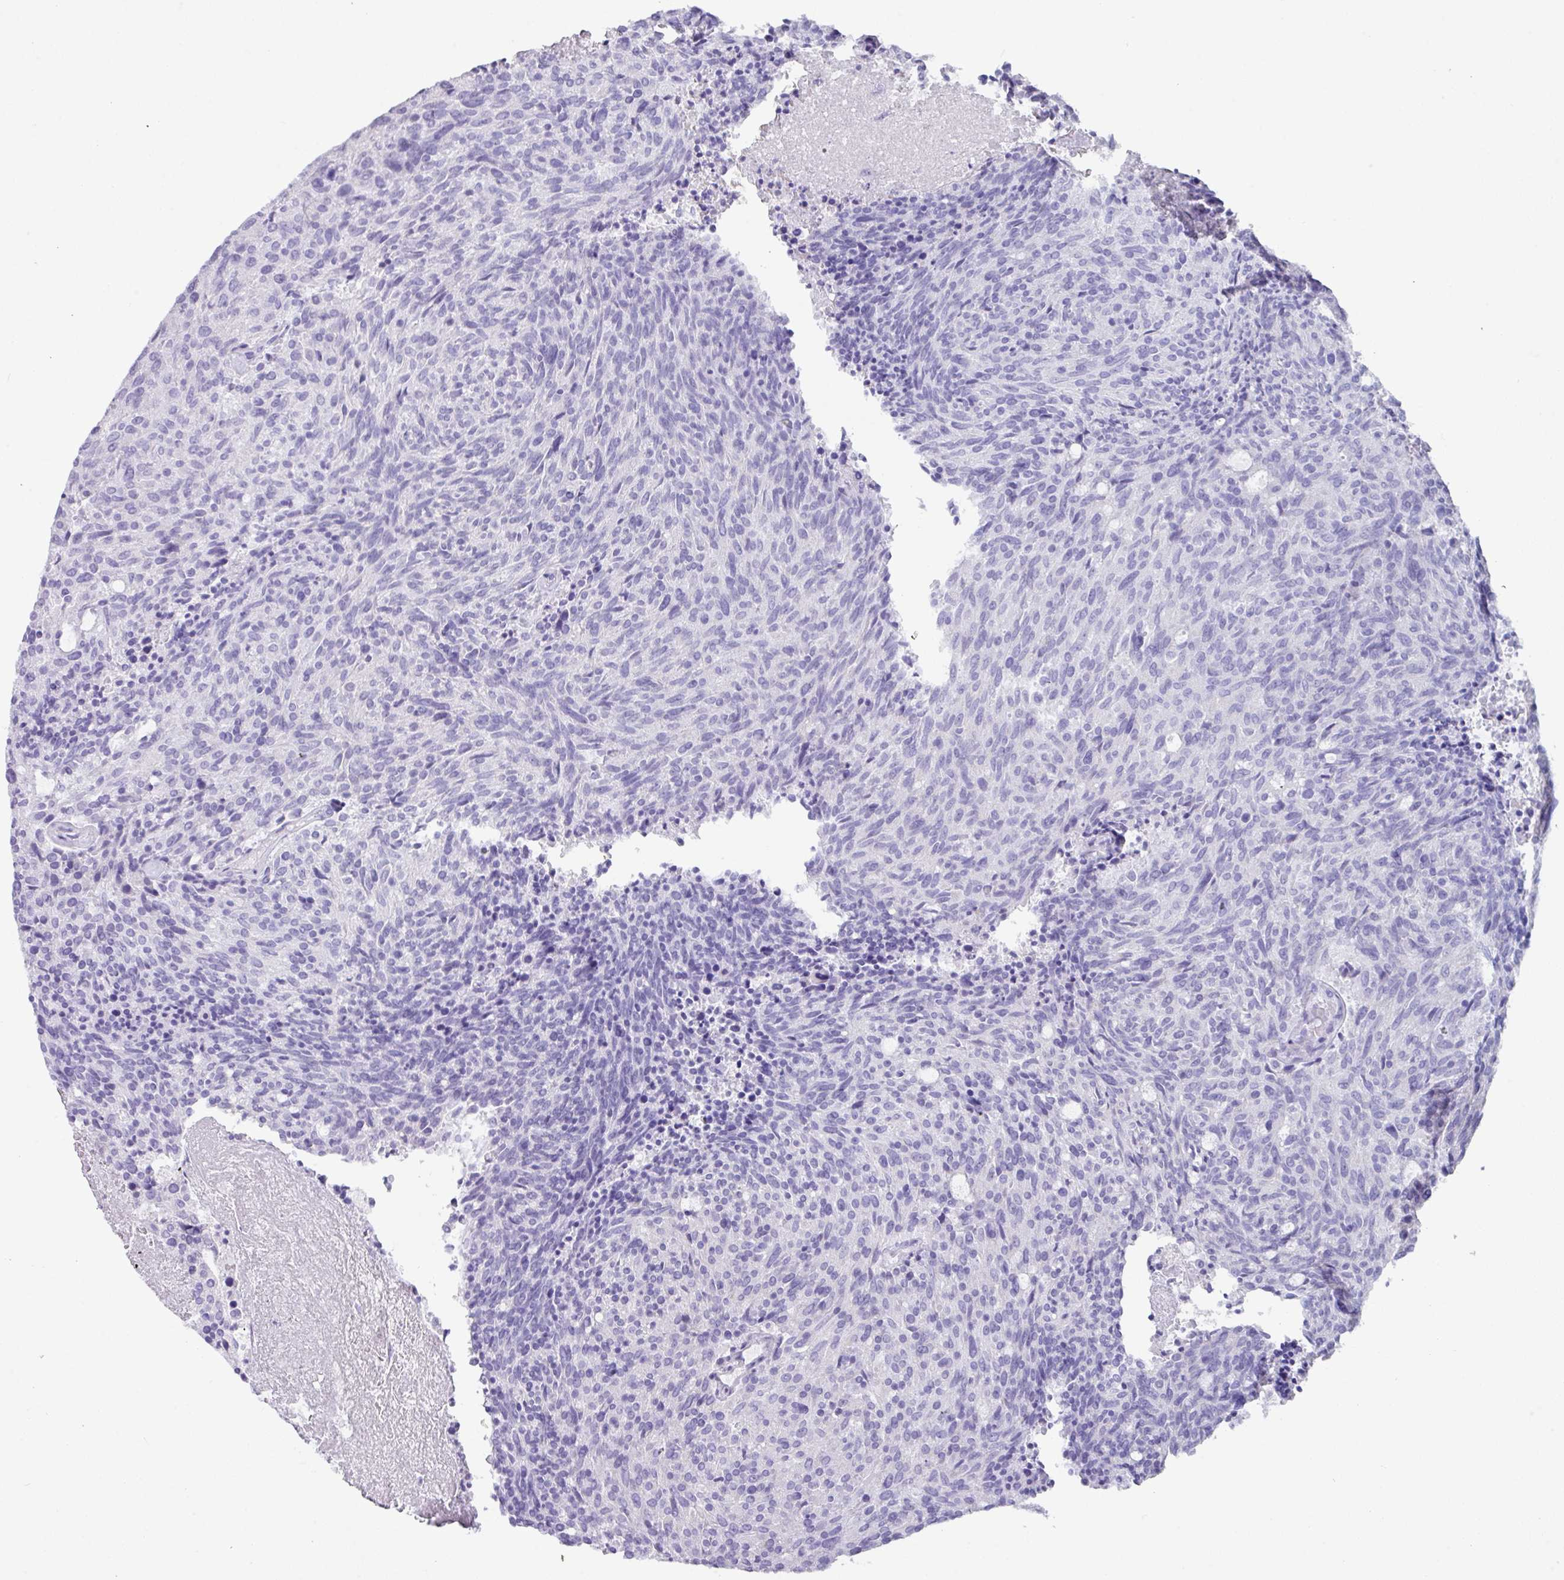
{"staining": {"intensity": "negative", "quantity": "none", "location": "none"}, "tissue": "carcinoid", "cell_type": "Tumor cells", "image_type": "cancer", "snomed": [{"axis": "morphology", "description": "Carcinoid, malignant, NOS"}, {"axis": "topography", "description": "Pancreas"}], "caption": "Immunohistochemical staining of carcinoid shows no significant expression in tumor cells.", "gene": "NCCRP1", "patient": {"sex": "female", "age": 54}}